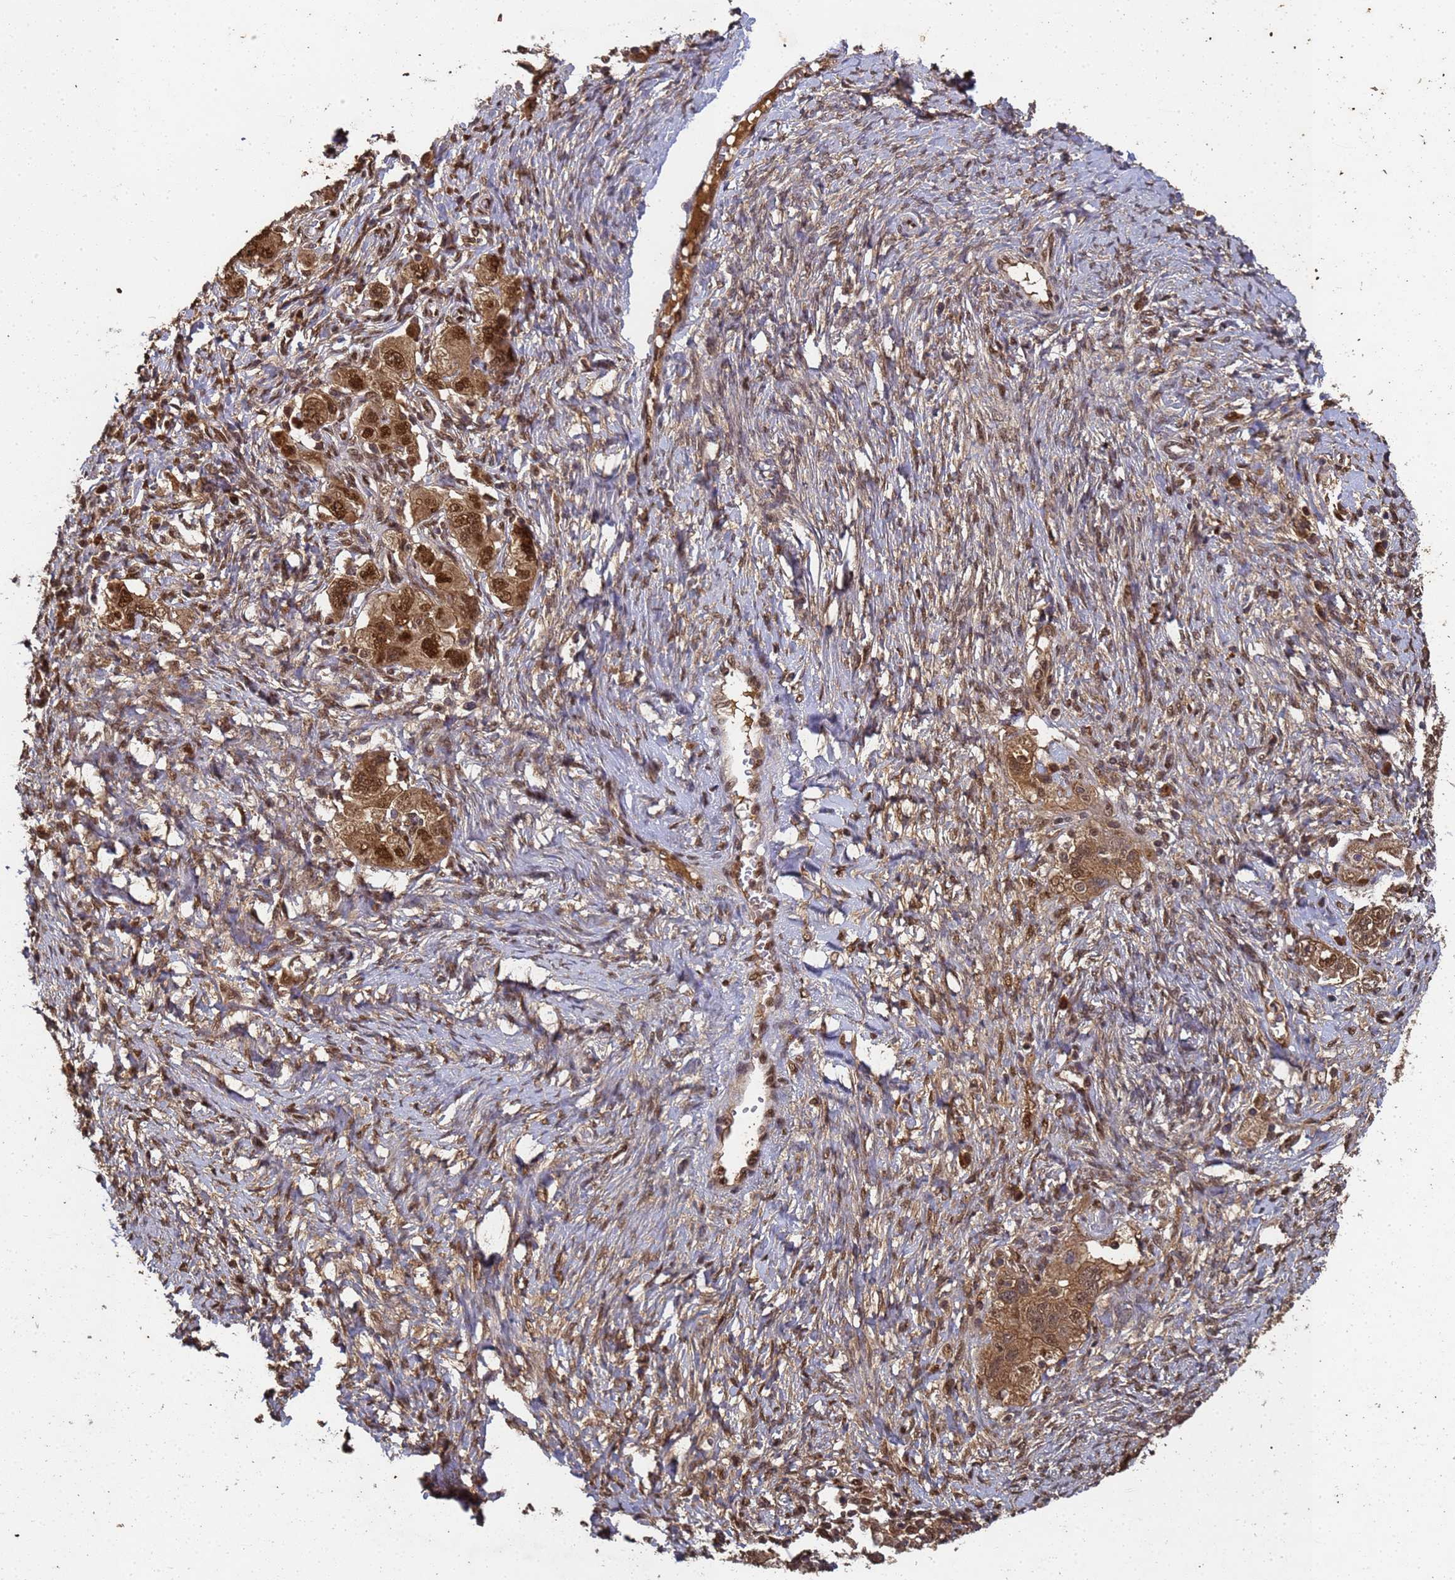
{"staining": {"intensity": "strong", "quantity": ">75%", "location": "cytoplasmic/membranous,nuclear"}, "tissue": "ovarian cancer", "cell_type": "Tumor cells", "image_type": "cancer", "snomed": [{"axis": "morphology", "description": "Carcinoma, NOS"}, {"axis": "morphology", "description": "Cystadenocarcinoma, serous, NOS"}, {"axis": "topography", "description": "Ovary"}], "caption": "The micrograph exhibits a brown stain indicating the presence of a protein in the cytoplasmic/membranous and nuclear of tumor cells in ovarian cancer.", "gene": "SECISBP2", "patient": {"sex": "female", "age": 69}}